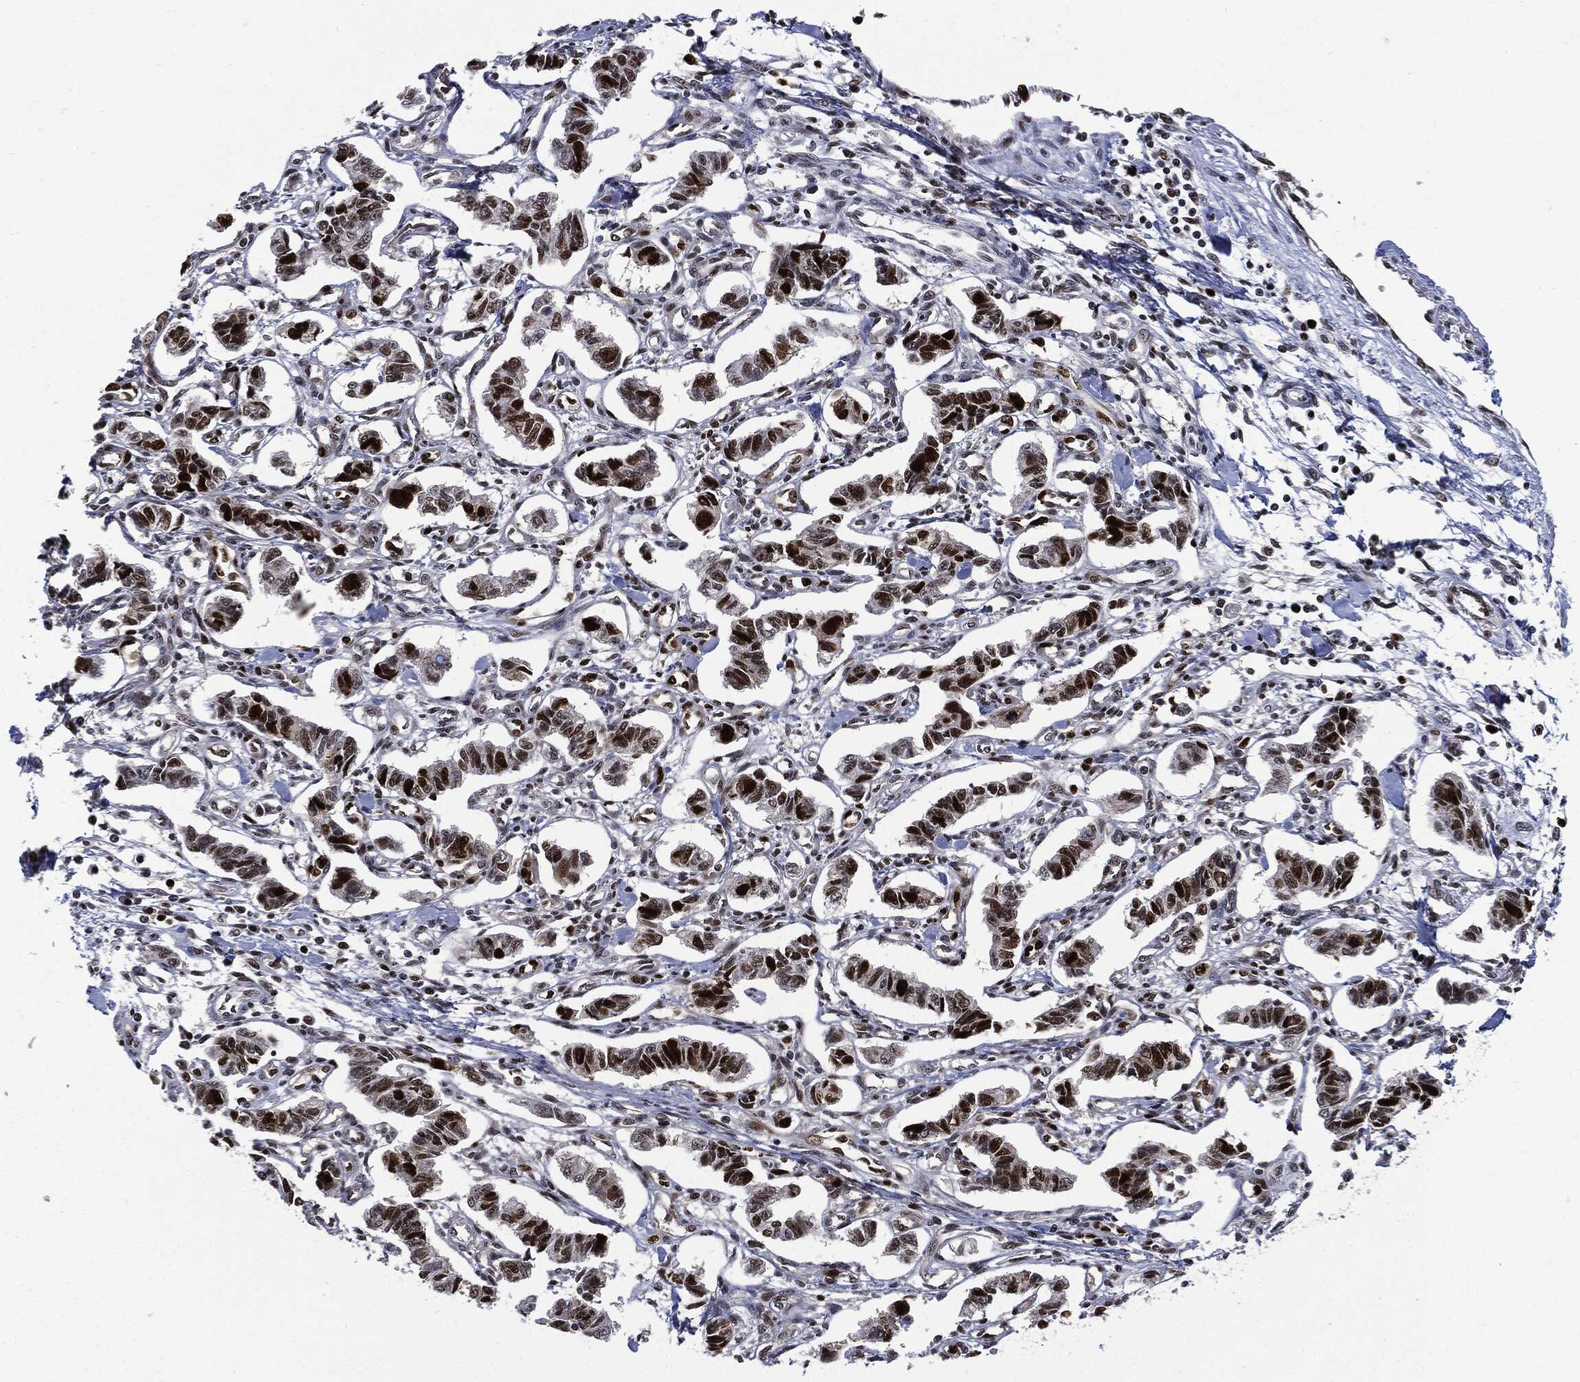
{"staining": {"intensity": "strong", "quantity": ">75%", "location": "nuclear"}, "tissue": "carcinoid", "cell_type": "Tumor cells", "image_type": "cancer", "snomed": [{"axis": "morphology", "description": "Carcinoid, malignant, NOS"}, {"axis": "topography", "description": "Kidney"}], "caption": "A brown stain labels strong nuclear expression of a protein in human carcinoid (malignant) tumor cells.", "gene": "PCNA", "patient": {"sex": "female", "age": 41}}